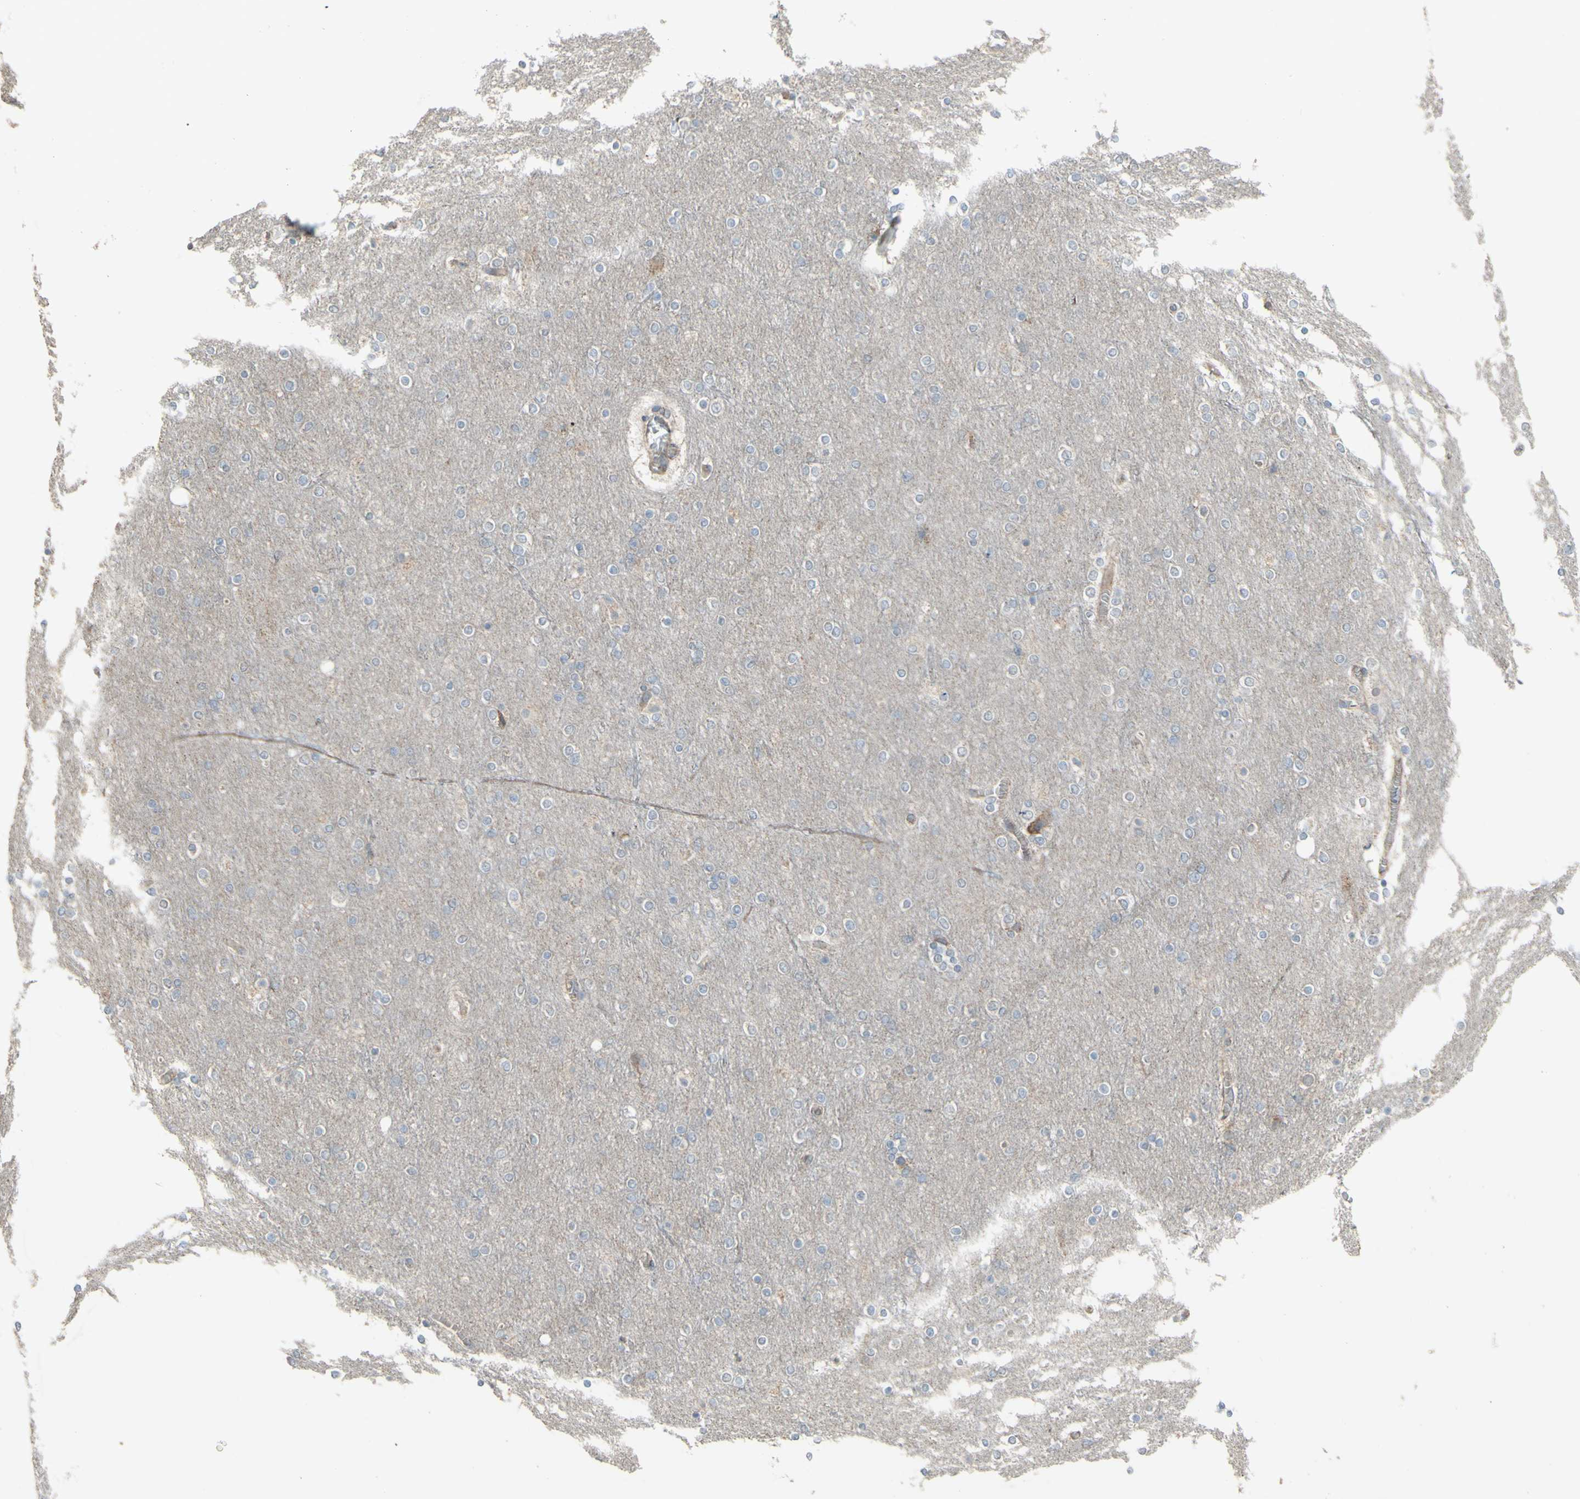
{"staining": {"intensity": "negative", "quantity": "none", "location": "none"}, "tissue": "cerebral cortex", "cell_type": "Endothelial cells", "image_type": "normal", "snomed": [{"axis": "morphology", "description": "Normal tissue, NOS"}, {"axis": "topography", "description": "Cerebral cortex"}], "caption": "Unremarkable cerebral cortex was stained to show a protein in brown. There is no significant staining in endothelial cells.", "gene": "GRAMD1B", "patient": {"sex": "female", "age": 54}}